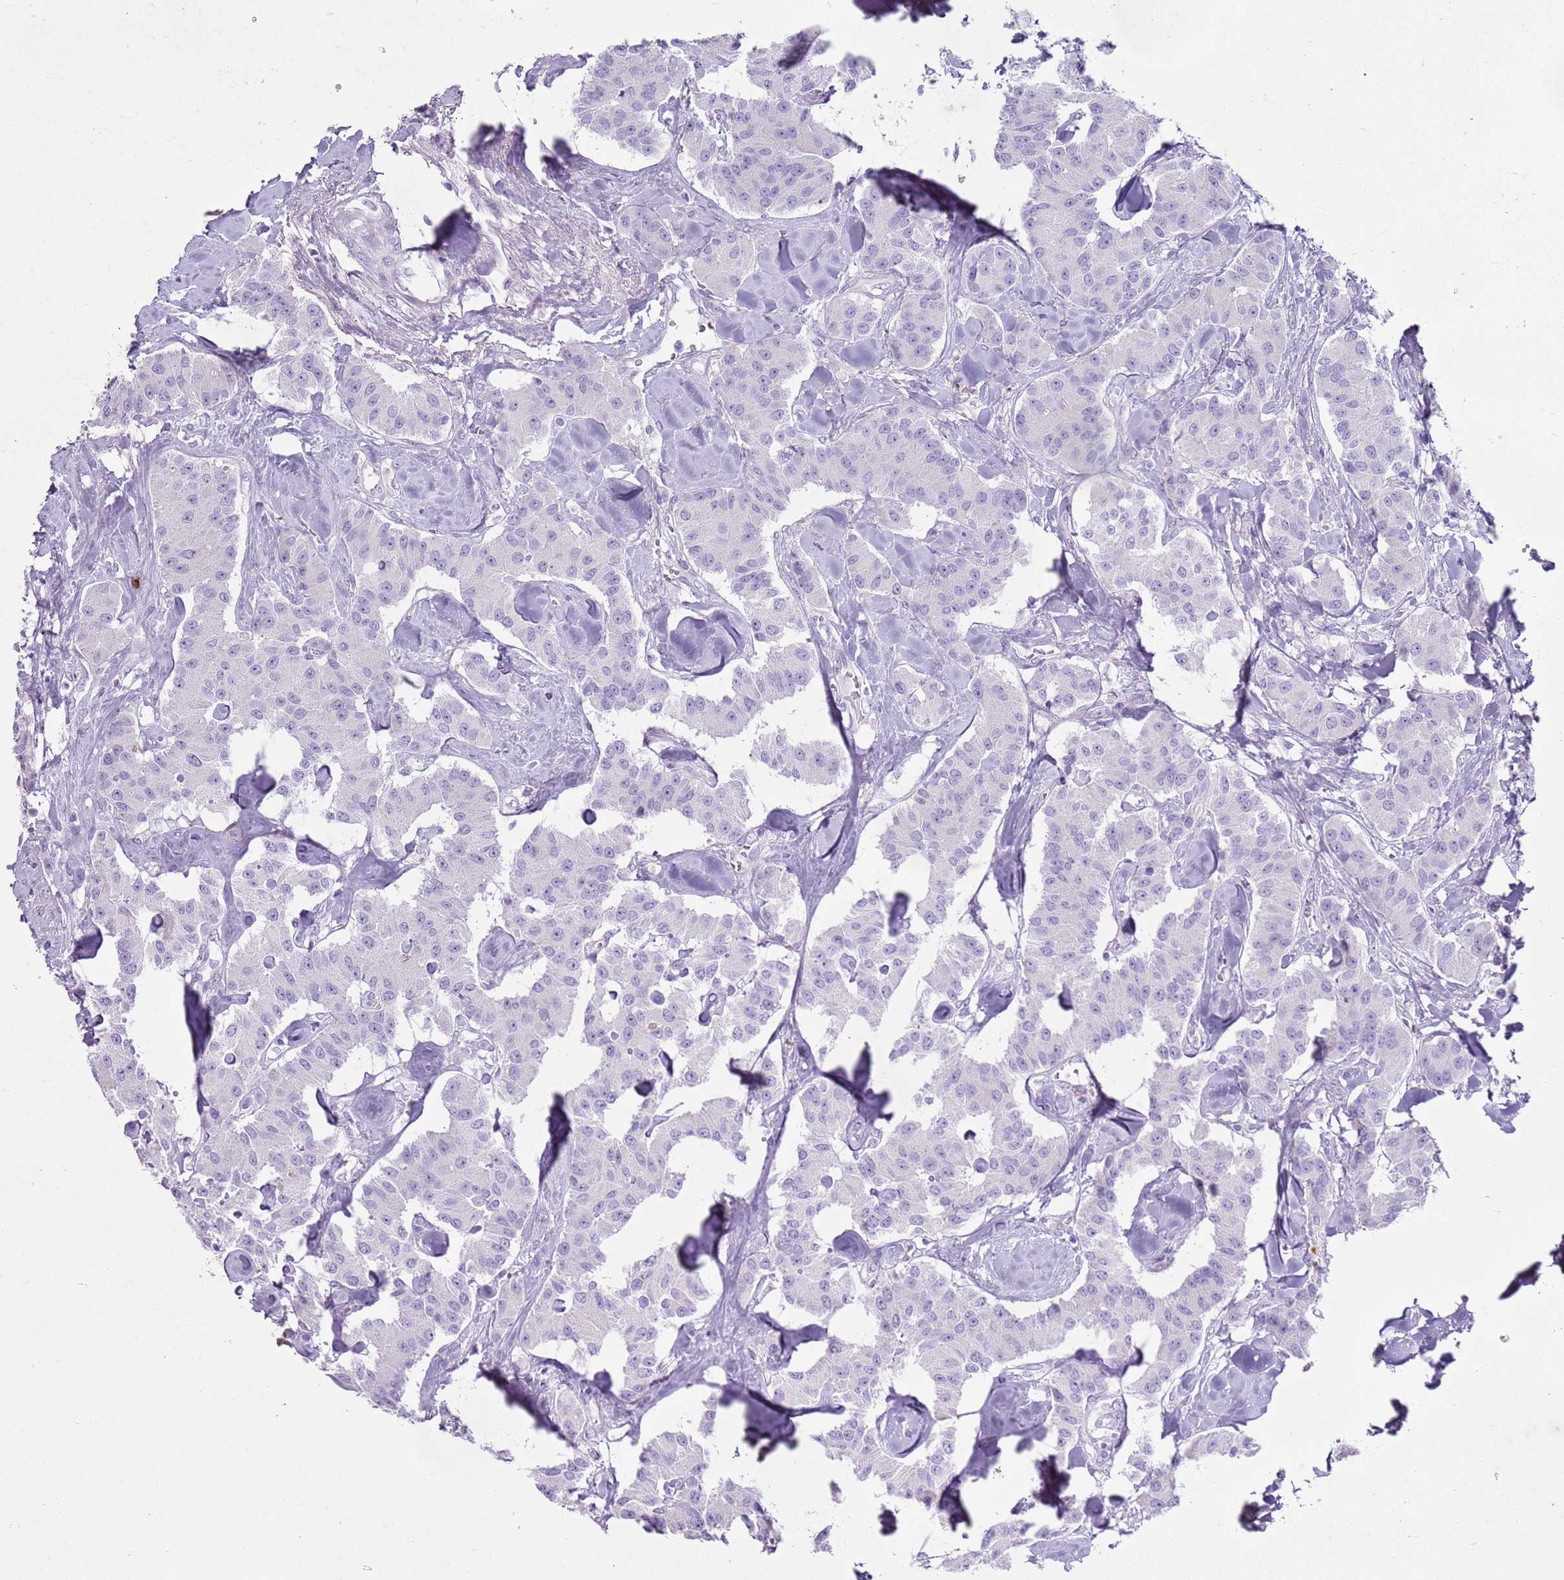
{"staining": {"intensity": "negative", "quantity": "none", "location": "none"}, "tissue": "carcinoid", "cell_type": "Tumor cells", "image_type": "cancer", "snomed": [{"axis": "morphology", "description": "Carcinoid, malignant, NOS"}, {"axis": "topography", "description": "Pancreas"}], "caption": "Tumor cells are negative for brown protein staining in carcinoid.", "gene": "CD177", "patient": {"sex": "male", "age": 41}}